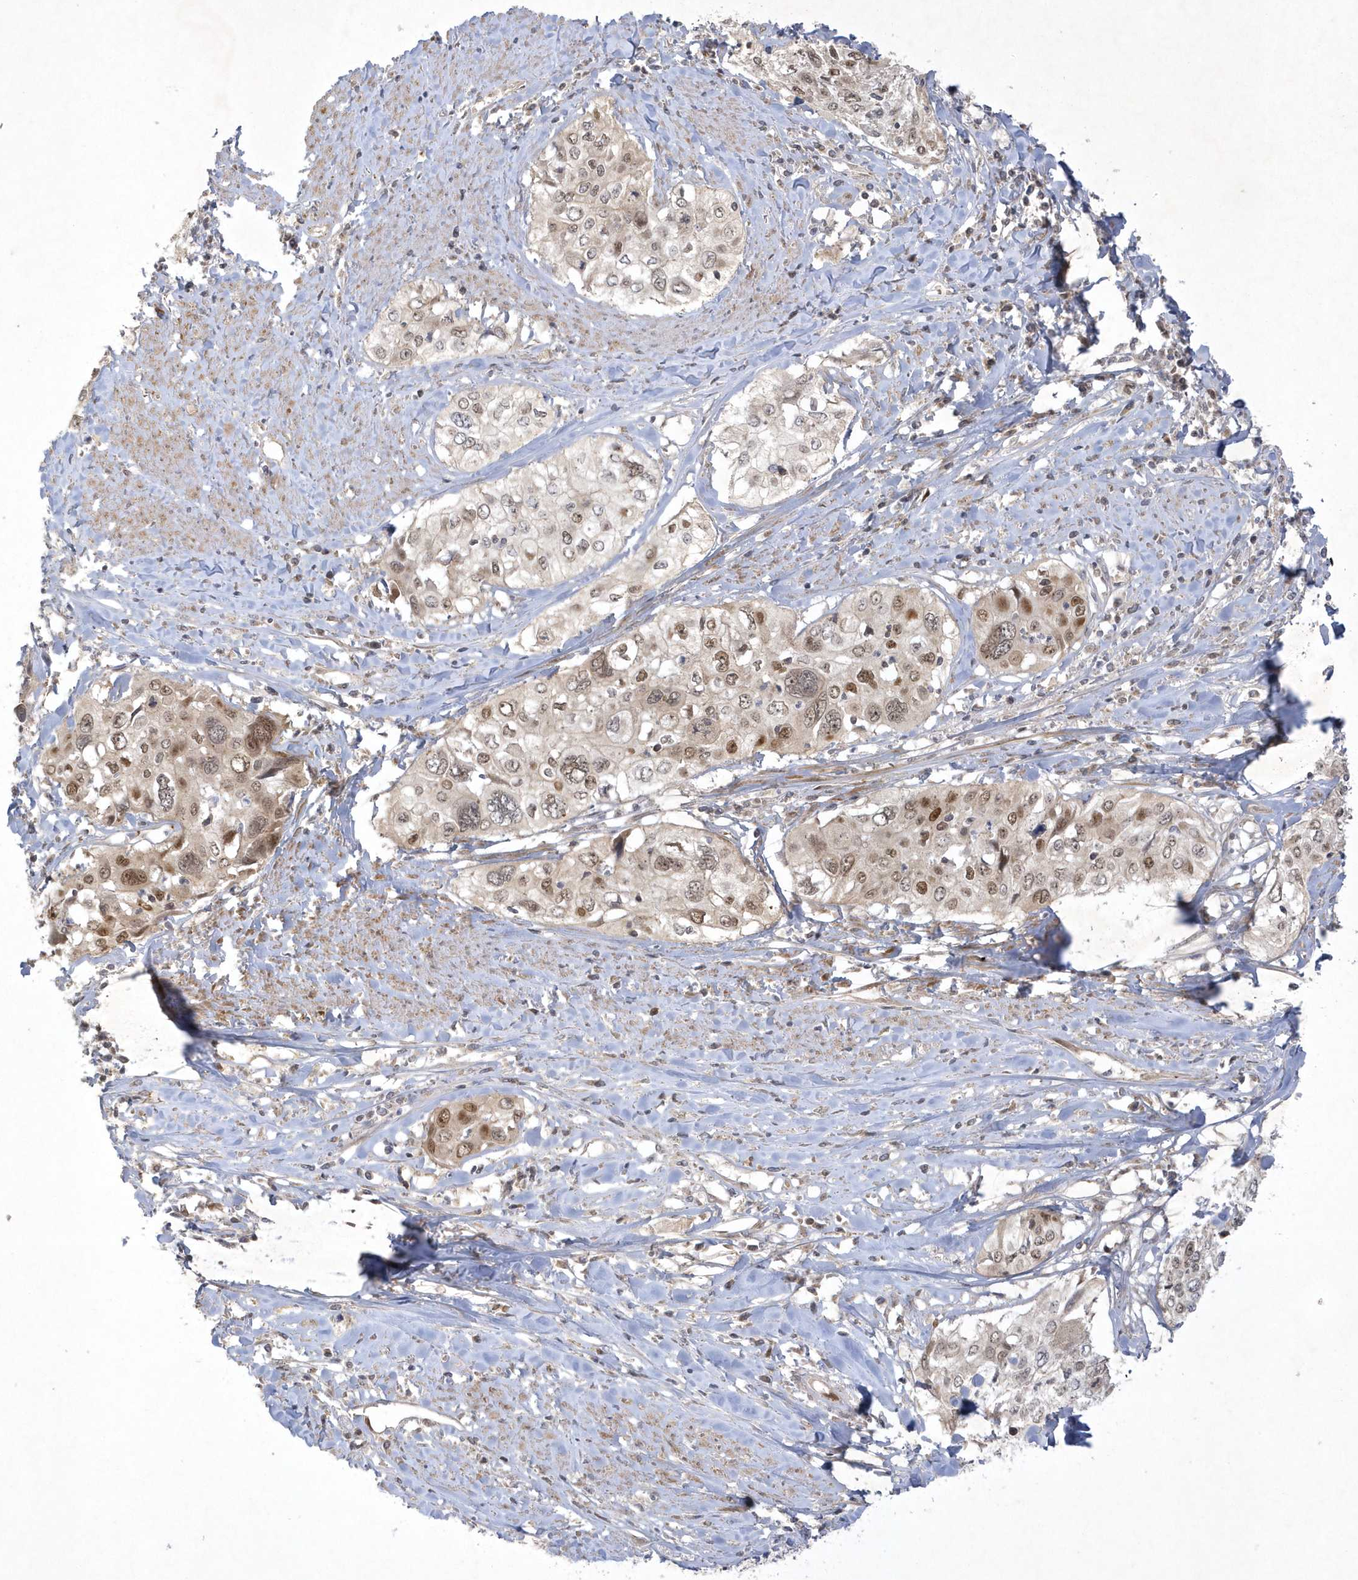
{"staining": {"intensity": "moderate", "quantity": "<25%", "location": "nuclear"}, "tissue": "cervical cancer", "cell_type": "Tumor cells", "image_type": "cancer", "snomed": [{"axis": "morphology", "description": "Squamous cell carcinoma, NOS"}, {"axis": "topography", "description": "Cervix"}], "caption": "Moderate nuclear protein staining is identified in about <25% of tumor cells in cervical cancer (squamous cell carcinoma).", "gene": "NAF1", "patient": {"sex": "female", "age": 31}}